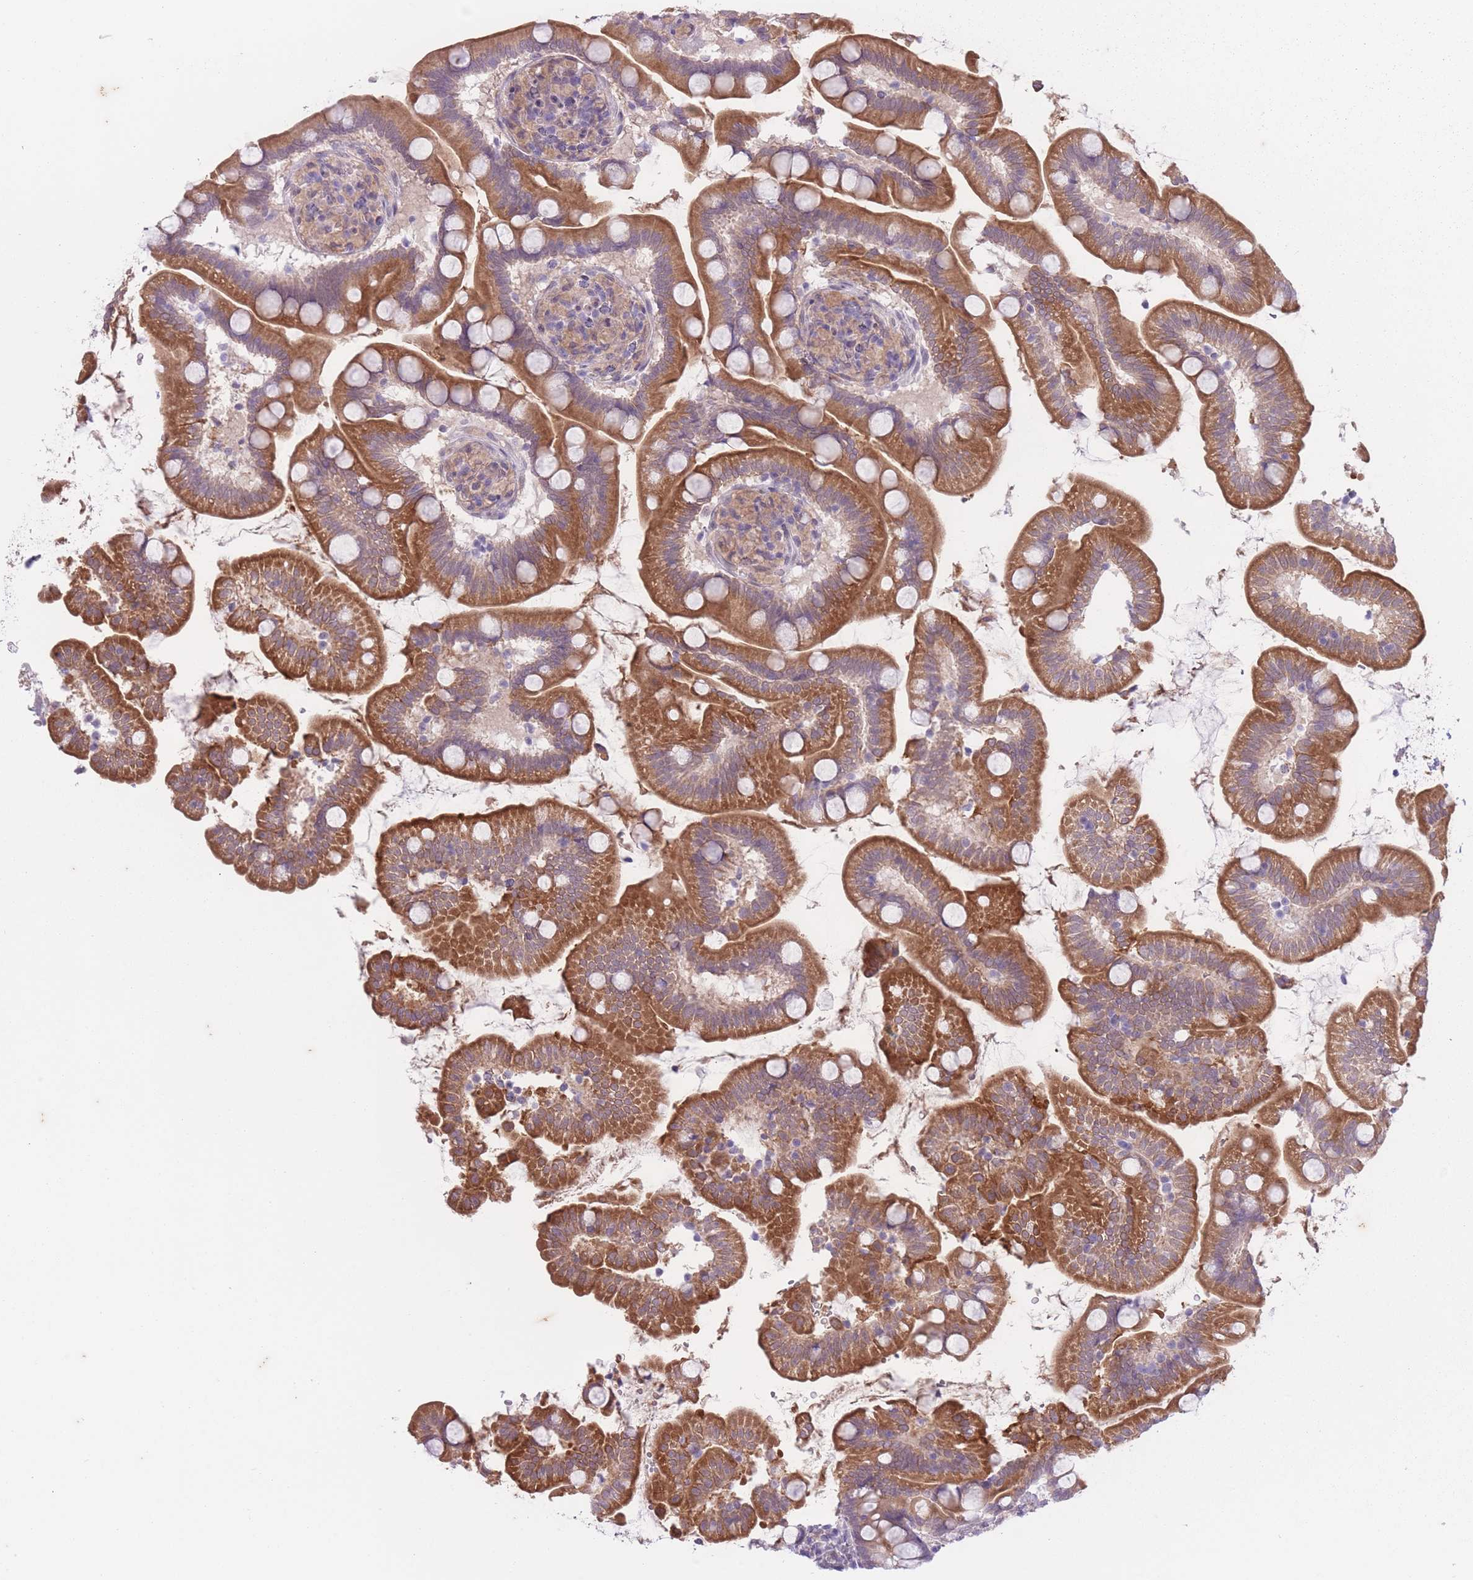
{"staining": {"intensity": "strong", "quantity": ">75%", "location": "cytoplasmic/membranous"}, "tissue": "small intestine", "cell_type": "Glandular cells", "image_type": "normal", "snomed": [{"axis": "morphology", "description": "Normal tissue, NOS"}, {"axis": "topography", "description": "Small intestine"}], "caption": "Immunohistochemistry (IHC) photomicrograph of unremarkable small intestine: small intestine stained using immunohistochemistry reveals high levels of strong protein expression localized specifically in the cytoplasmic/membranous of glandular cells, appearing as a cytoplasmic/membranous brown color.", "gene": "ARPIN", "patient": {"sex": "female", "age": 64}}